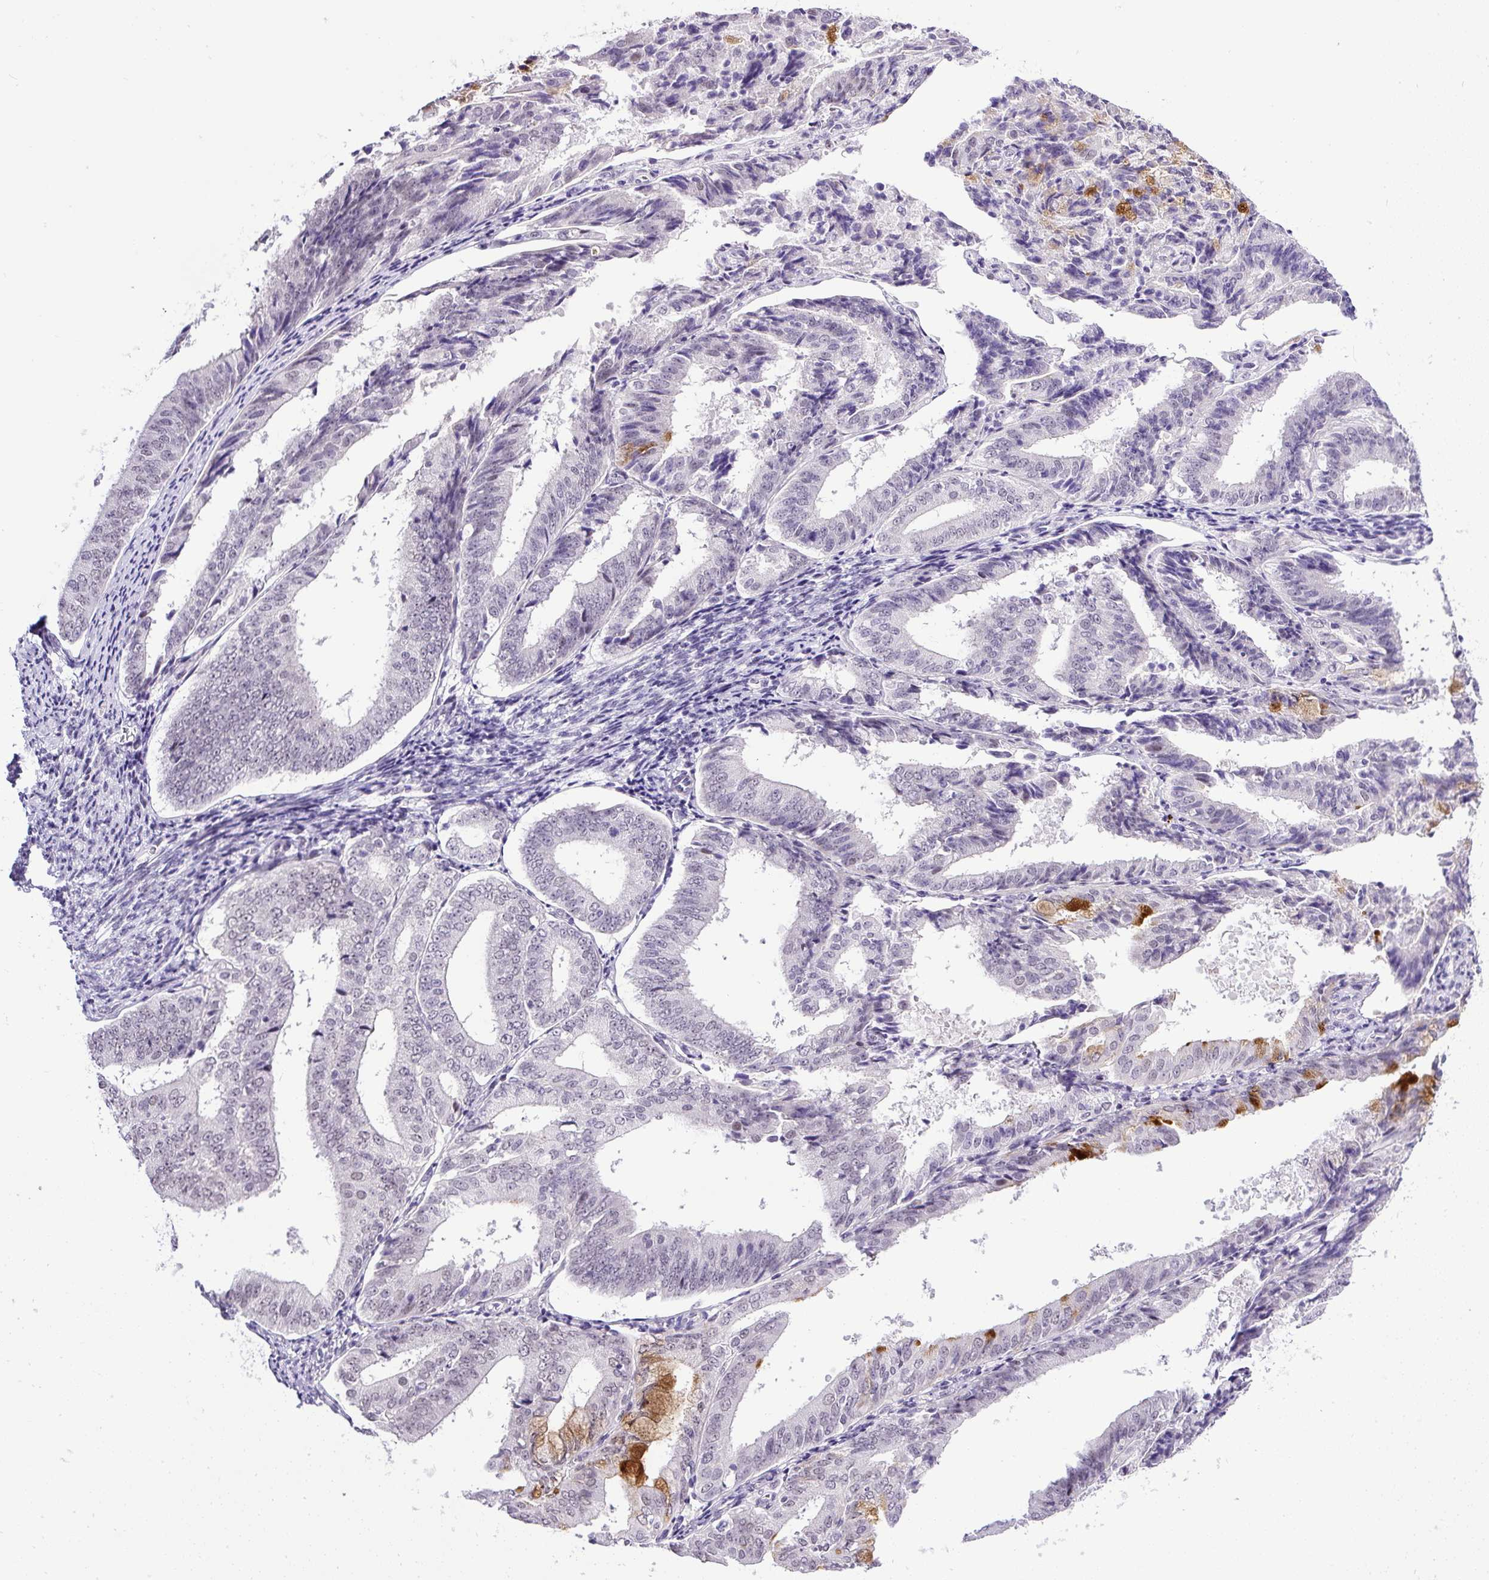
{"staining": {"intensity": "negative", "quantity": "none", "location": "none"}, "tissue": "endometrial cancer", "cell_type": "Tumor cells", "image_type": "cancer", "snomed": [{"axis": "morphology", "description": "Adenocarcinoma, NOS"}, {"axis": "topography", "description": "Endometrium"}], "caption": "Endometrial adenocarcinoma was stained to show a protein in brown. There is no significant positivity in tumor cells.", "gene": "WNT10B", "patient": {"sex": "female", "age": 63}}